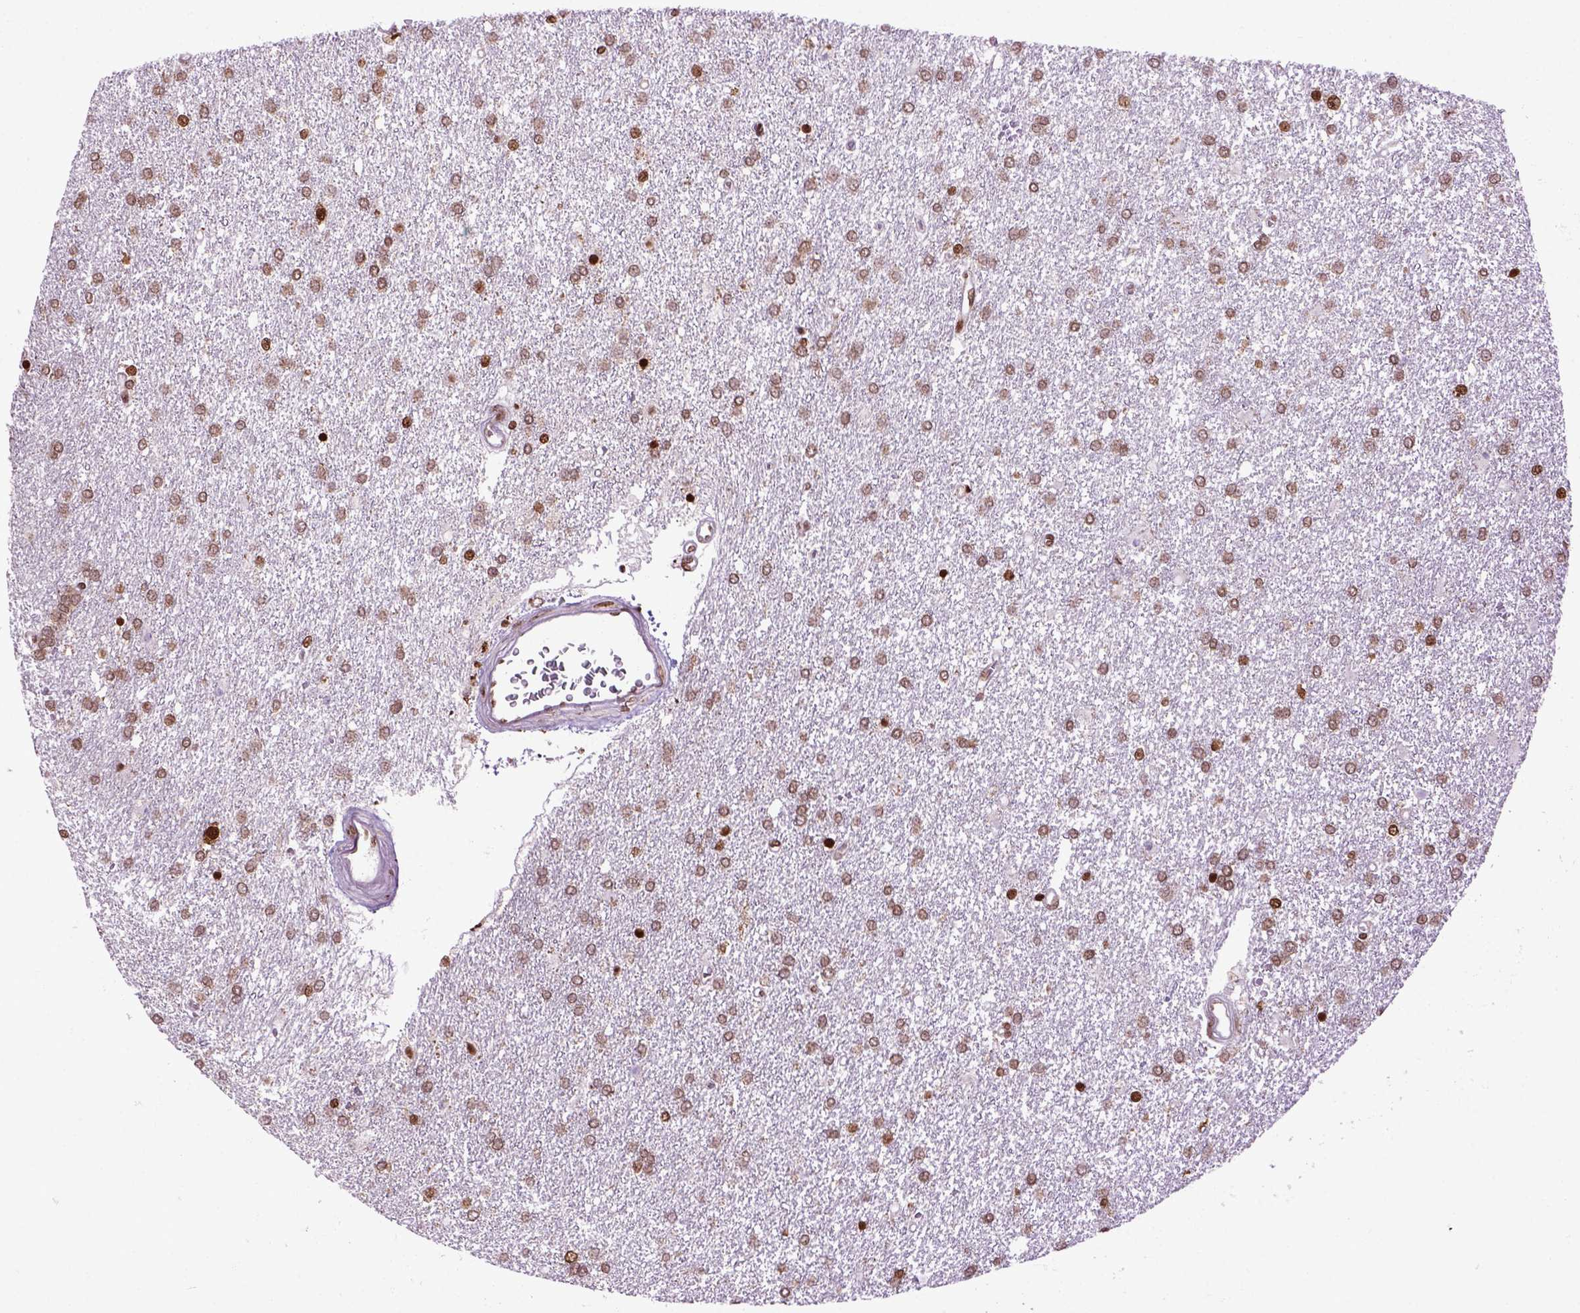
{"staining": {"intensity": "weak", "quantity": ">75%", "location": "nuclear"}, "tissue": "glioma", "cell_type": "Tumor cells", "image_type": "cancer", "snomed": [{"axis": "morphology", "description": "Glioma, malignant, High grade"}, {"axis": "topography", "description": "Brain"}], "caption": "A histopathology image of malignant glioma (high-grade) stained for a protein displays weak nuclear brown staining in tumor cells. Immunohistochemistry (ihc) stains the protein in brown and the nuclei are stained blue.", "gene": "CELF1", "patient": {"sex": "female", "age": 61}}